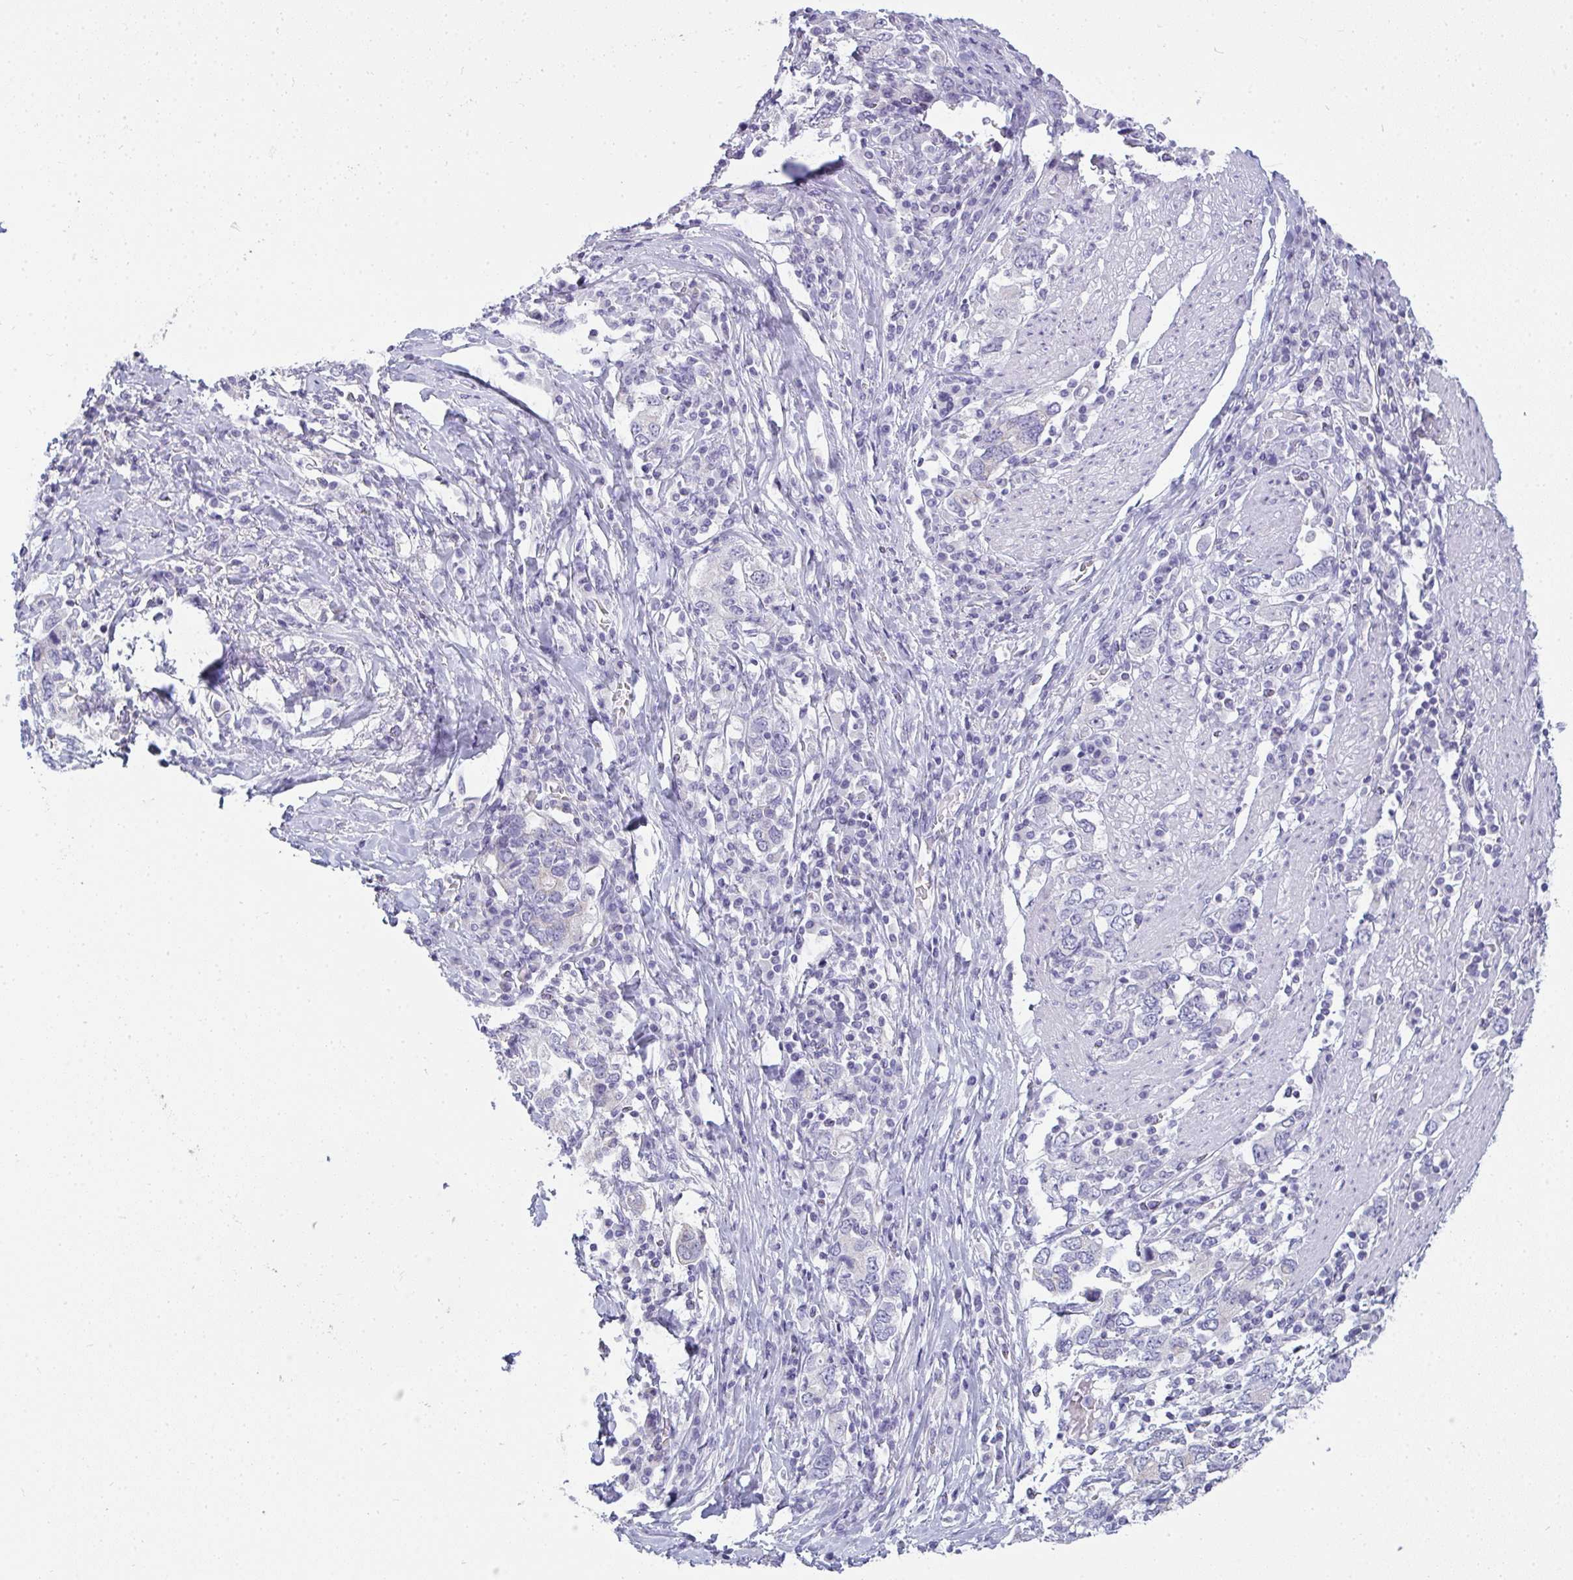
{"staining": {"intensity": "negative", "quantity": "none", "location": "none"}, "tissue": "stomach cancer", "cell_type": "Tumor cells", "image_type": "cancer", "snomed": [{"axis": "morphology", "description": "Adenocarcinoma, NOS"}, {"axis": "topography", "description": "Stomach, upper"}, {"axis": "topography", "description": "Stomach"}], "caption": "High power microscopy image of an IHC image of stomach cancer, revealing no significant expression in tumor cells.", "gene": "GSDMB", "patient": {"sex": "male", "age": 62}}